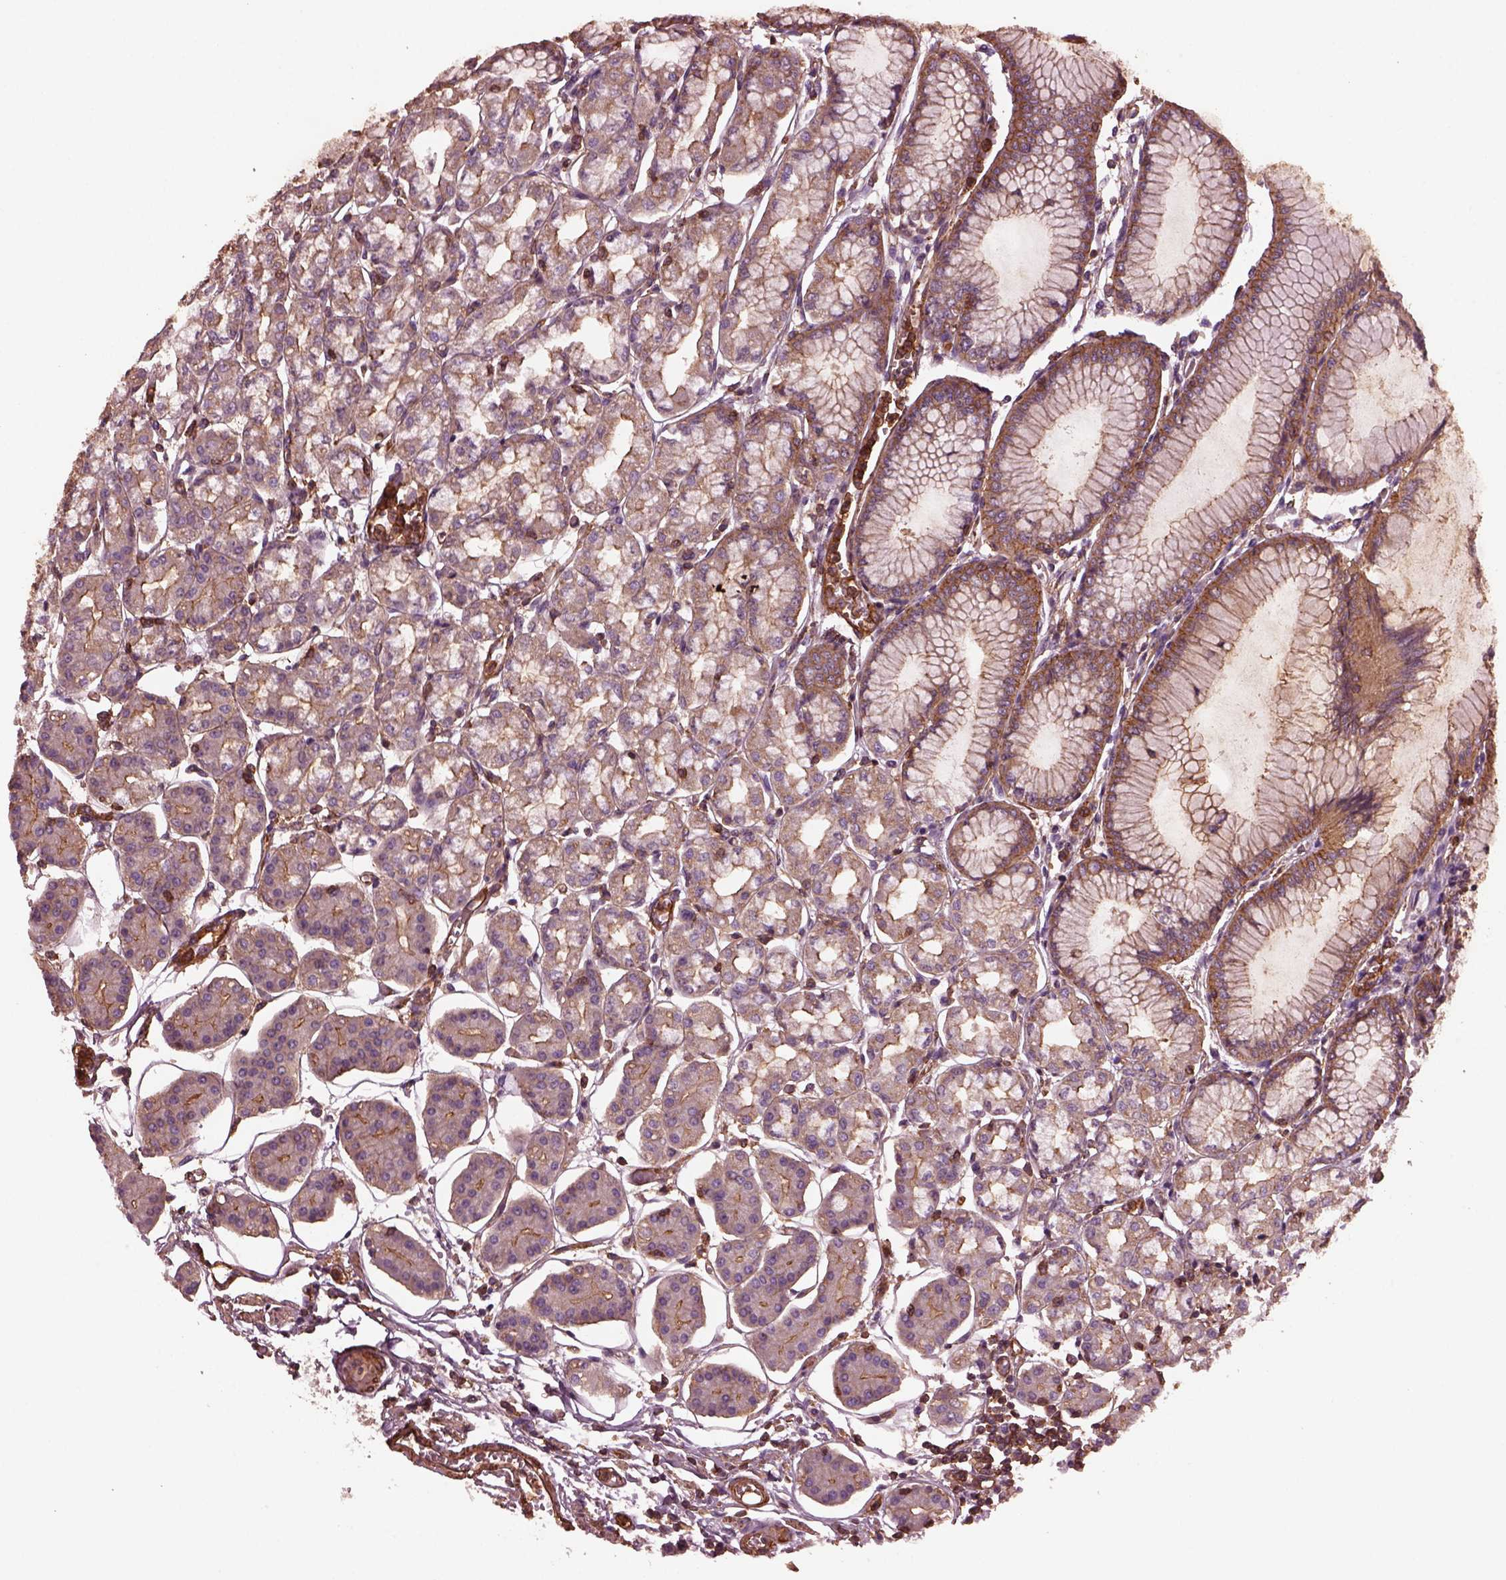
{"staining": {"intensity": "weak", "quantity": ">75%", "location": "cytoplasmic/membranous"}, "tissue": "stomach", "cell_type": "Glandular cells", "image_type": "normal", "snomed": [{"axis": "morphology", "description": "Normal tissue, NOS"}, {"axis": "topography", "description": "Skeletal muscle"}, {"axis": "topography", "description": "Stomach"}], "caption": "The photomicrograph shows immunohistochemical staining of normal stomach. There is weak cytoplasmic/membranous staining is appreciated in approximately >75% of glandular cells.", "gene": "MYL1", "patient": {"sex": "female", "age": 57}}